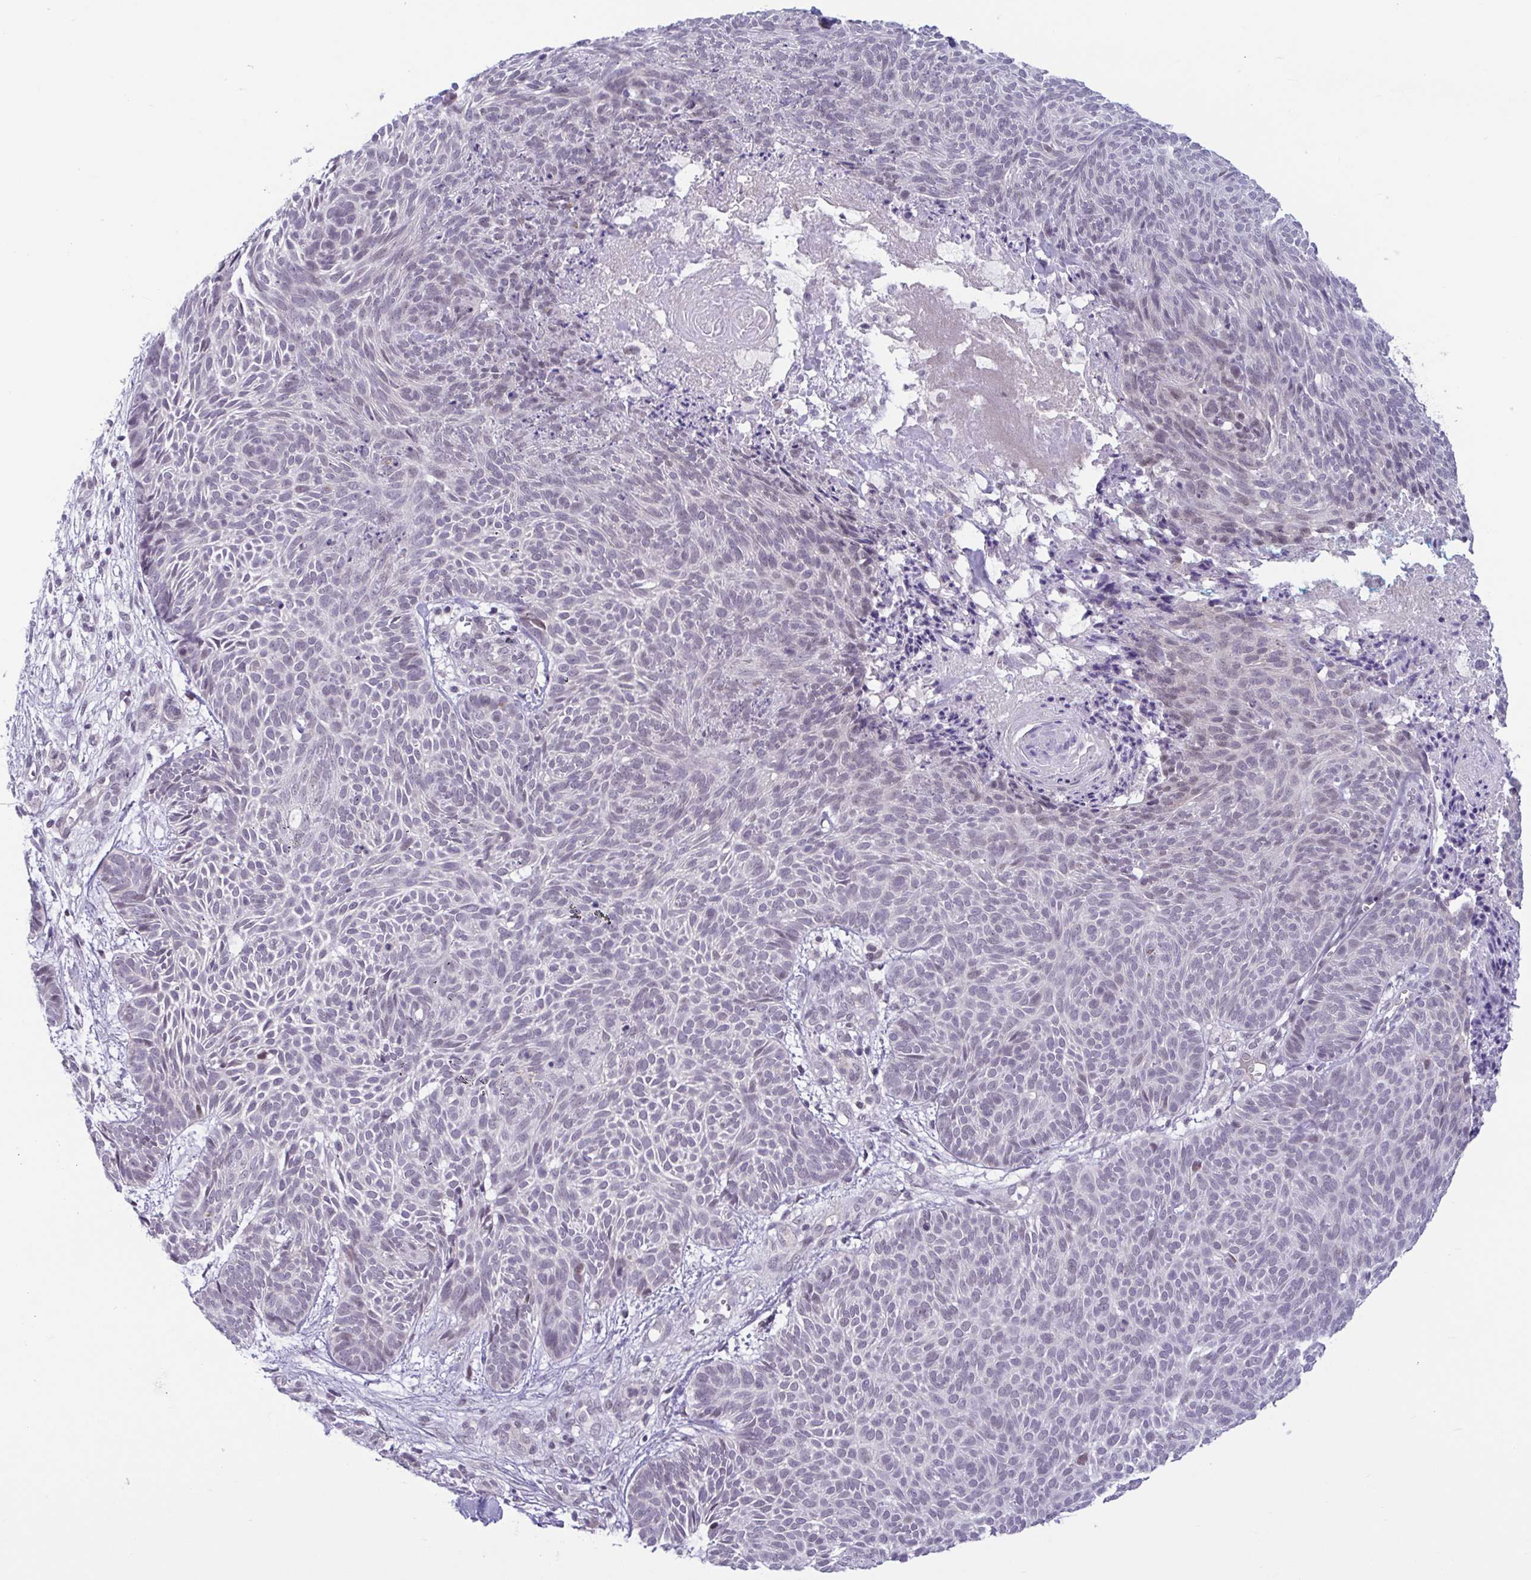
{"staining": {"intensity": "negative", "quantity": "none", "location": "none"}, "tissue": "skin cancer", "cell_type": "Tumor cells", "image_type": "cancer", "snomed": [{"axis": "morphology", "description": "Basal cell carcinoma"}, {"axis": "topography", "description": "Skin"}, {"axis": "topography", "description": "Skin of trunk"}], "caption": "A photomicrograph of basal cell carcinoma (skin) stained for a protein shows no brown staining in tumor cells.", "gene": "TTC7B", "patient": {"sex": "male", "age": 74}}